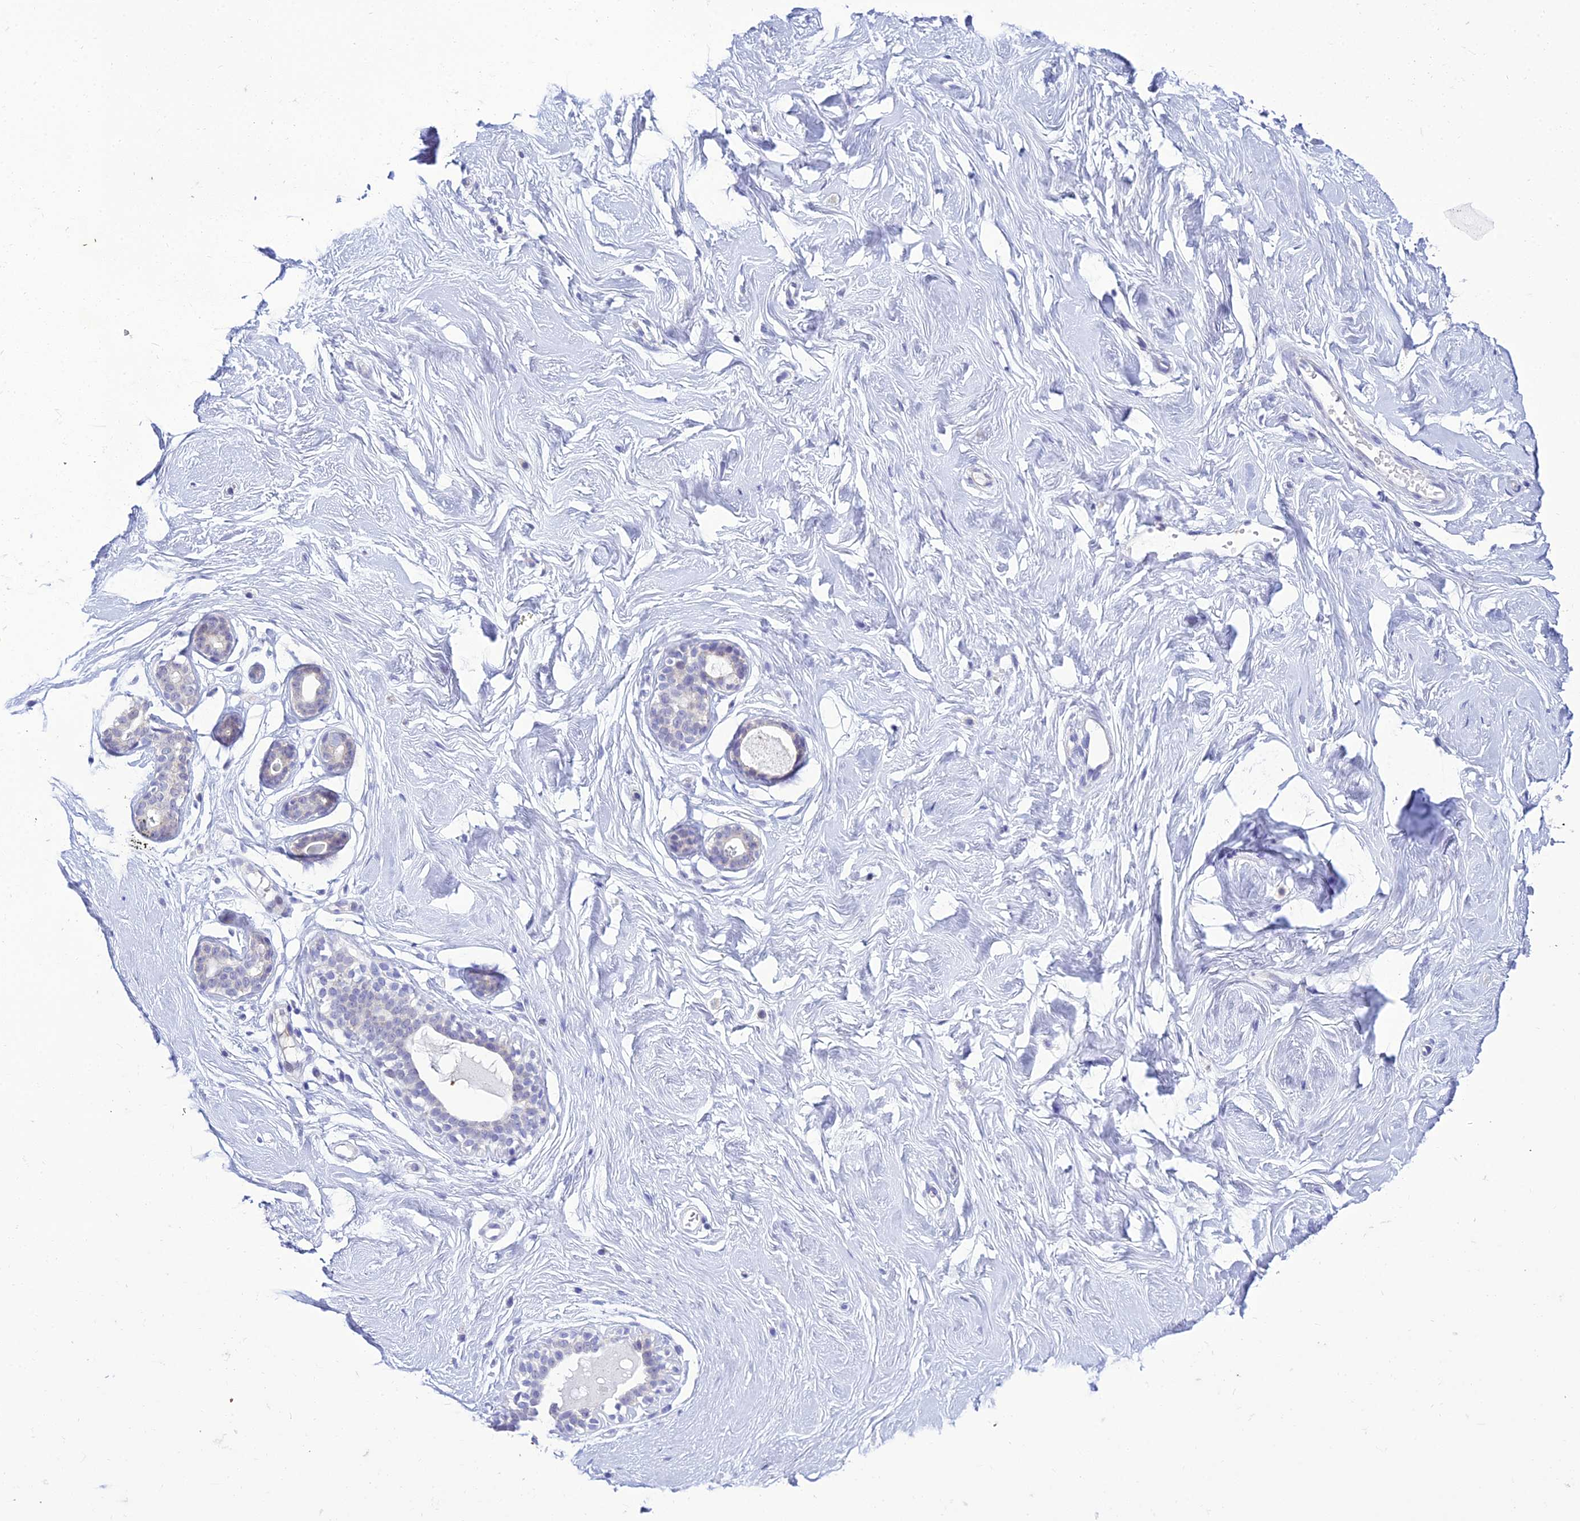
{"staining": {"intensity": "negative", "quantity": "none", "location": "none"}, "tissue": "breast", "cell_type": "Adipocytes", "image_type": "normal", "snomed": [{"axis": "morphology", "description": "Normal tissue, NOS"}, {"axis": "morphology", "description": "Adenoma, NOS"}, {"axis": "topography", "description": "Breast"}], "caption": "IHC histopathology image of unremarkable breast: human breast stained with DAB displays no significant protein expression in adipocytes. (DAB immunohistochemistry, high magnification).", "gene": "ZMIZ1", "patient": {"sex": "female", "age": 23}}